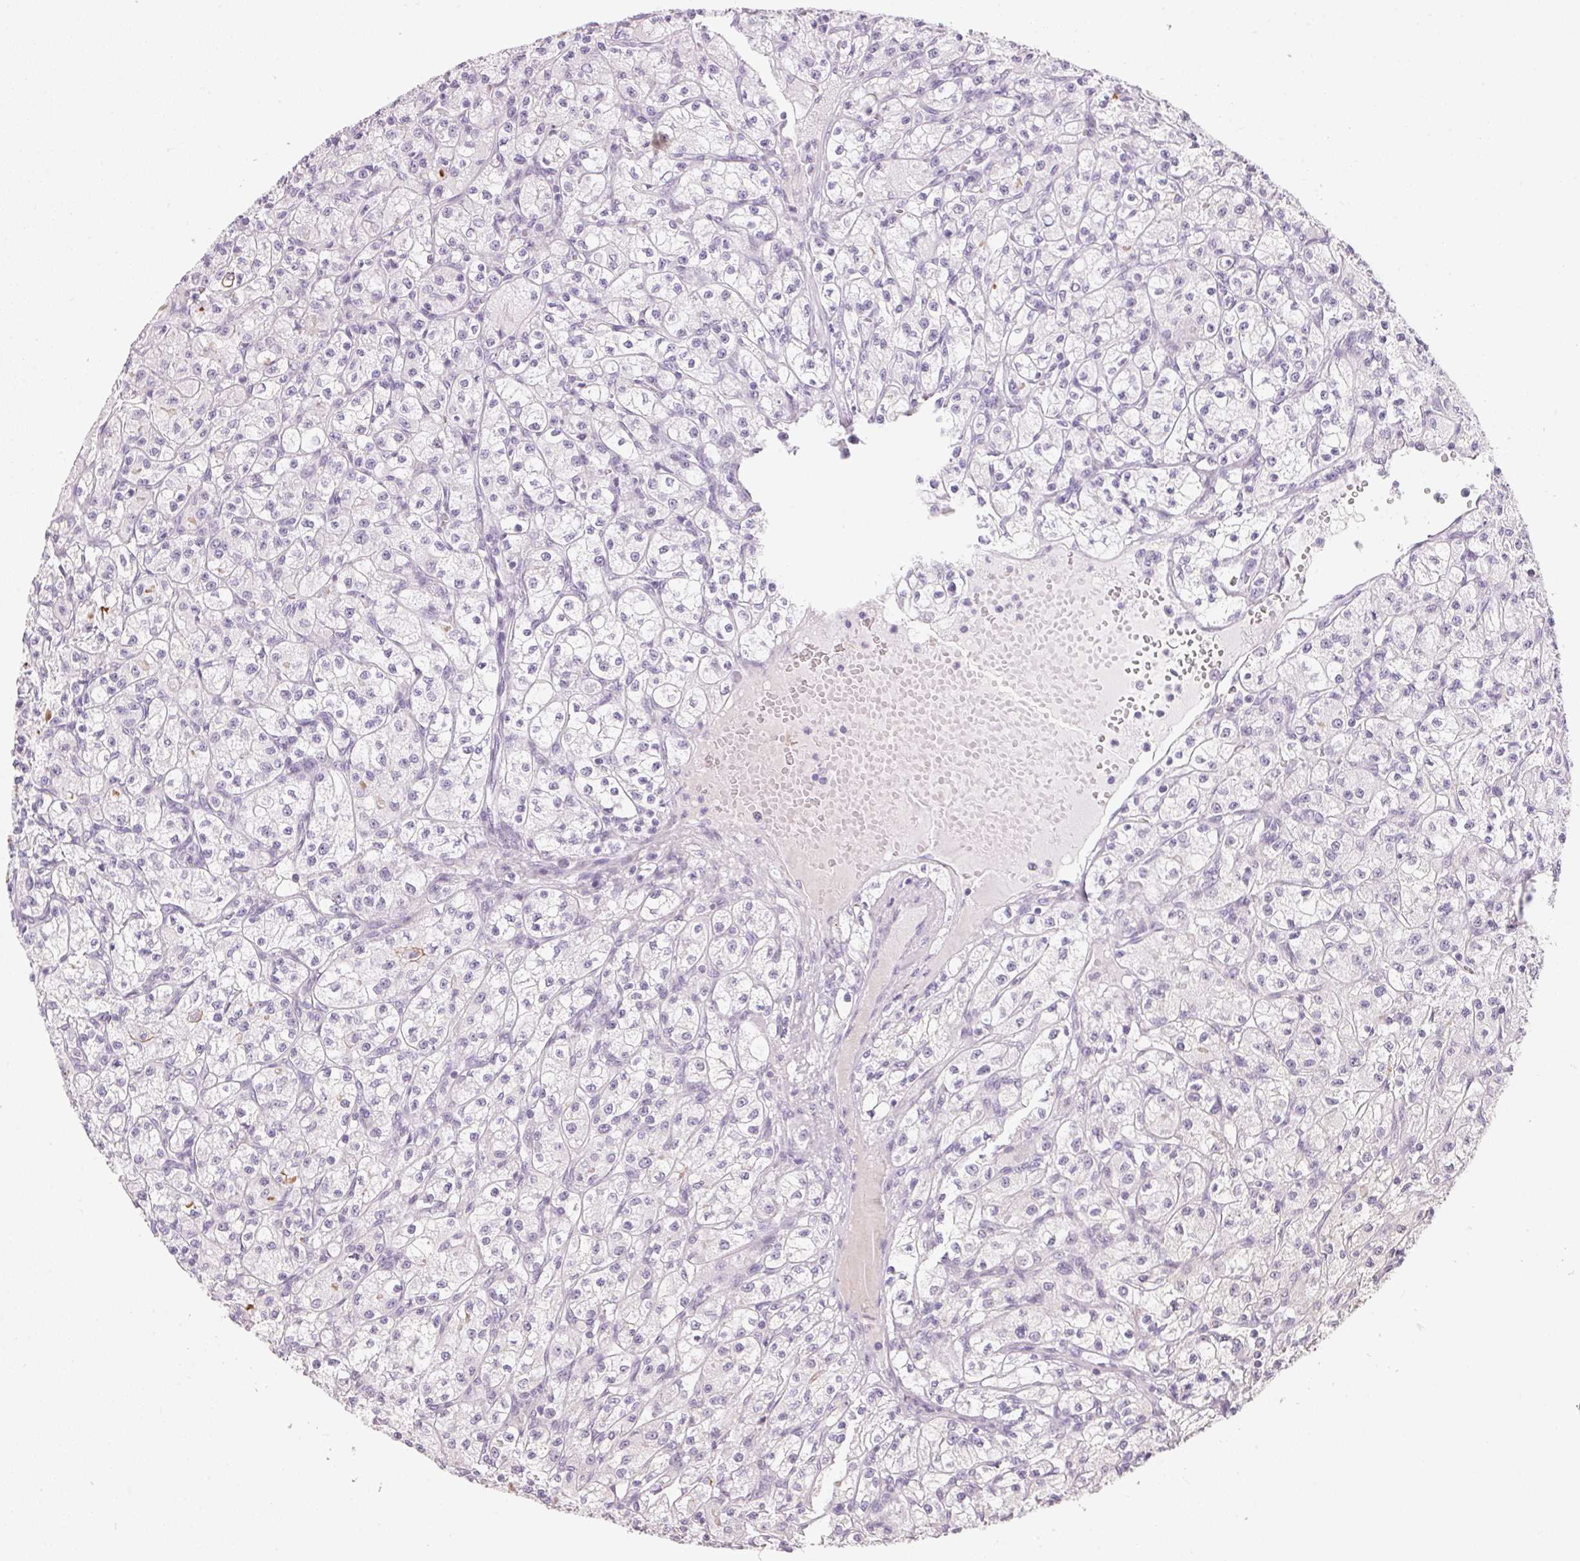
{"staining": {"intensity": "negative", "quantity": "none", "location": "none"}, "tissue": "renal cancer", "cell_type": "Tumor cells", "image_type": "cancer", "snomed": [{"axis": "morphology", "description": "Adenocarcinoma, NOS"}, {"axis": "topography", "description": "Kidney"}], "caption": "Immunohistochemical staining of renal cancer (adenocarcinoma) reveals no significant positivity in tumor cells.", "gene": "GDAP1L1", "patient": {"sex": "female", "age": 70}}